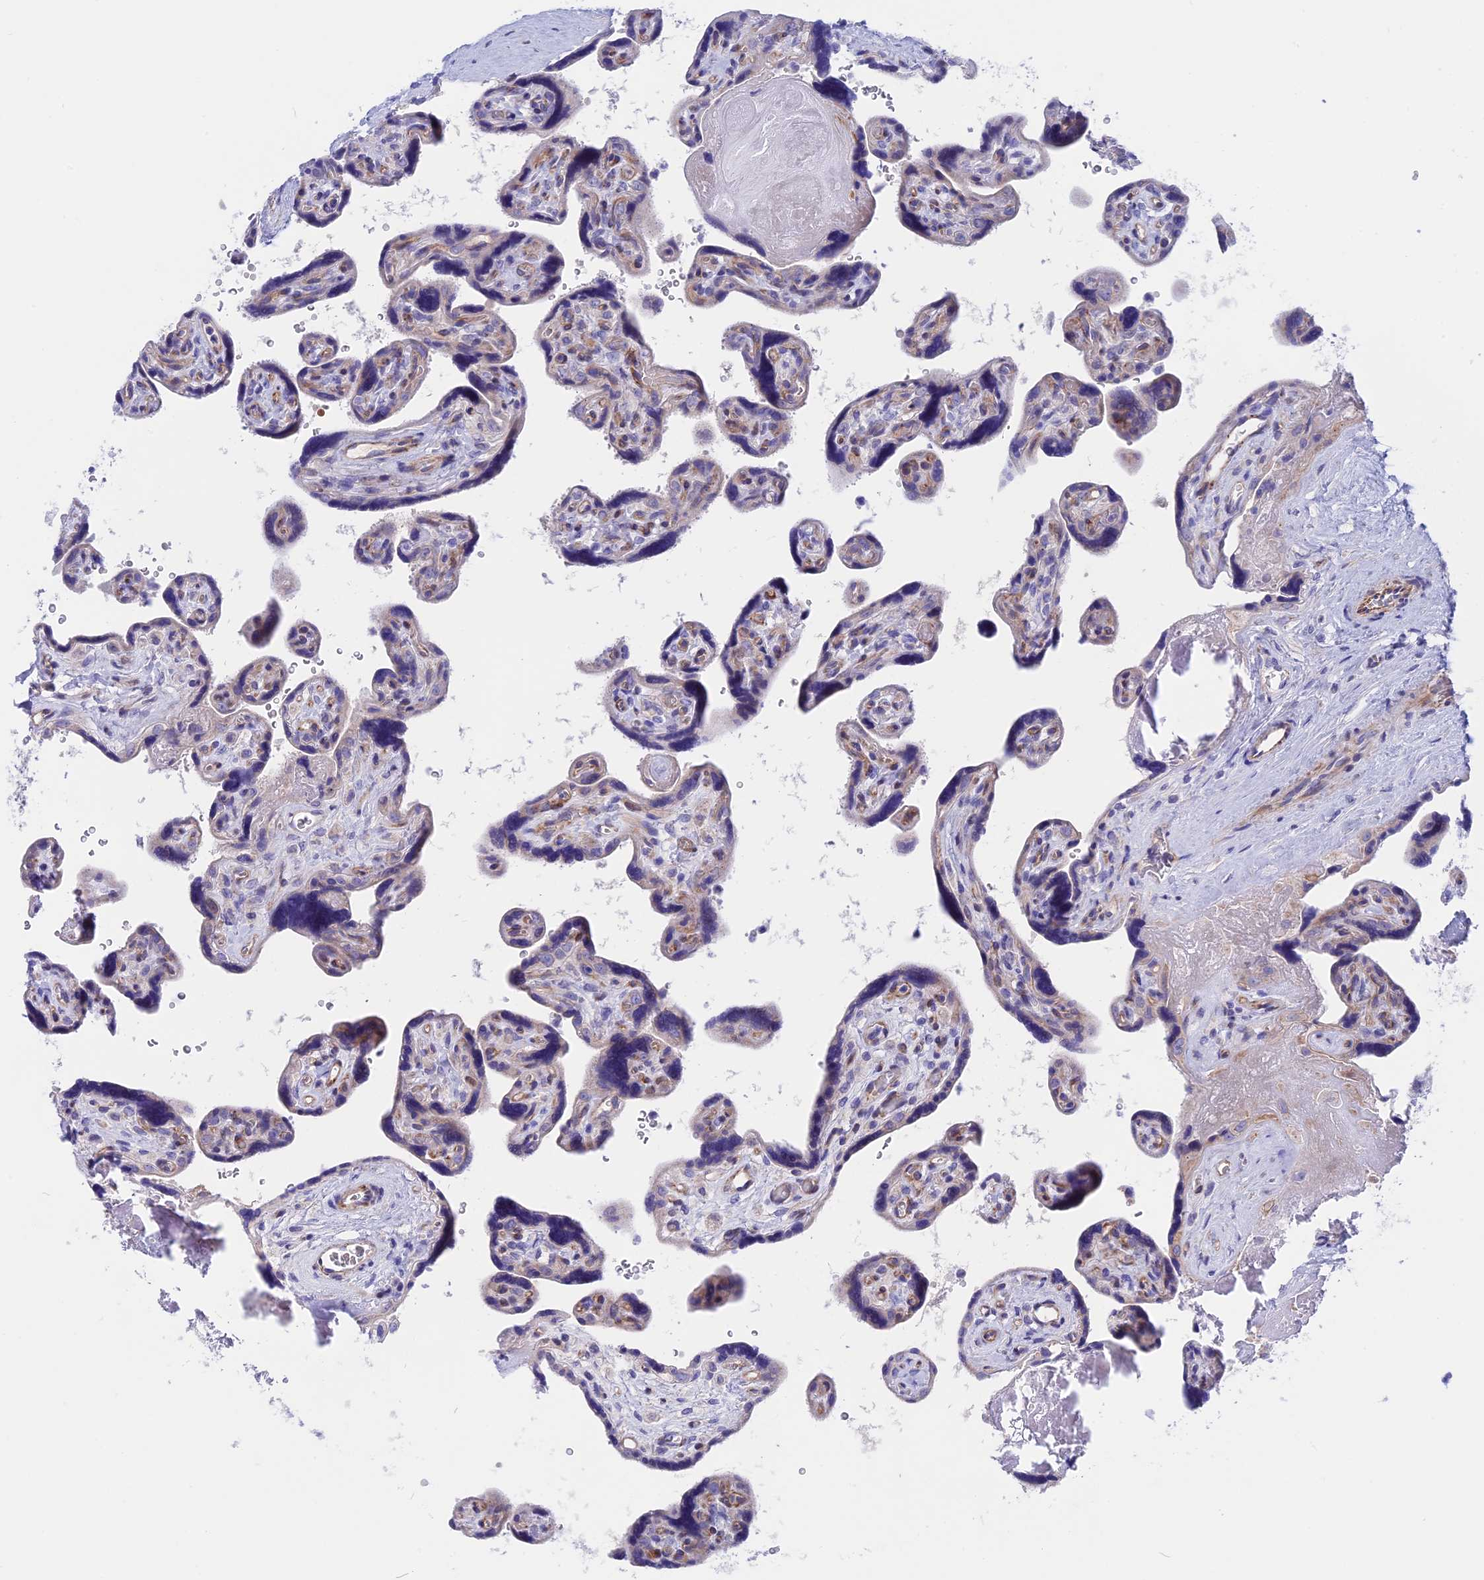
{"staining": {"intensity": "negative", "quantity": "none", "location": "none"}, "tissue": "placenta", "cell_type": "Trophoblastic cells", "image_type": "normal", "snomed": [{"axis": "morphology", "description": "Normal tissue, NOS"}, {"axis": "topography", "description": "Placenta"}], "caption": "Trophoblastic cells are negative for protein expression in benign human placenta. (DAB (3,3'-diaminobenzidine) immunohistochemistry visualized using brightfield microscopy, high magnification).", "gene": "TMEM138", "patient": {"sex": "female", "age": 39}}